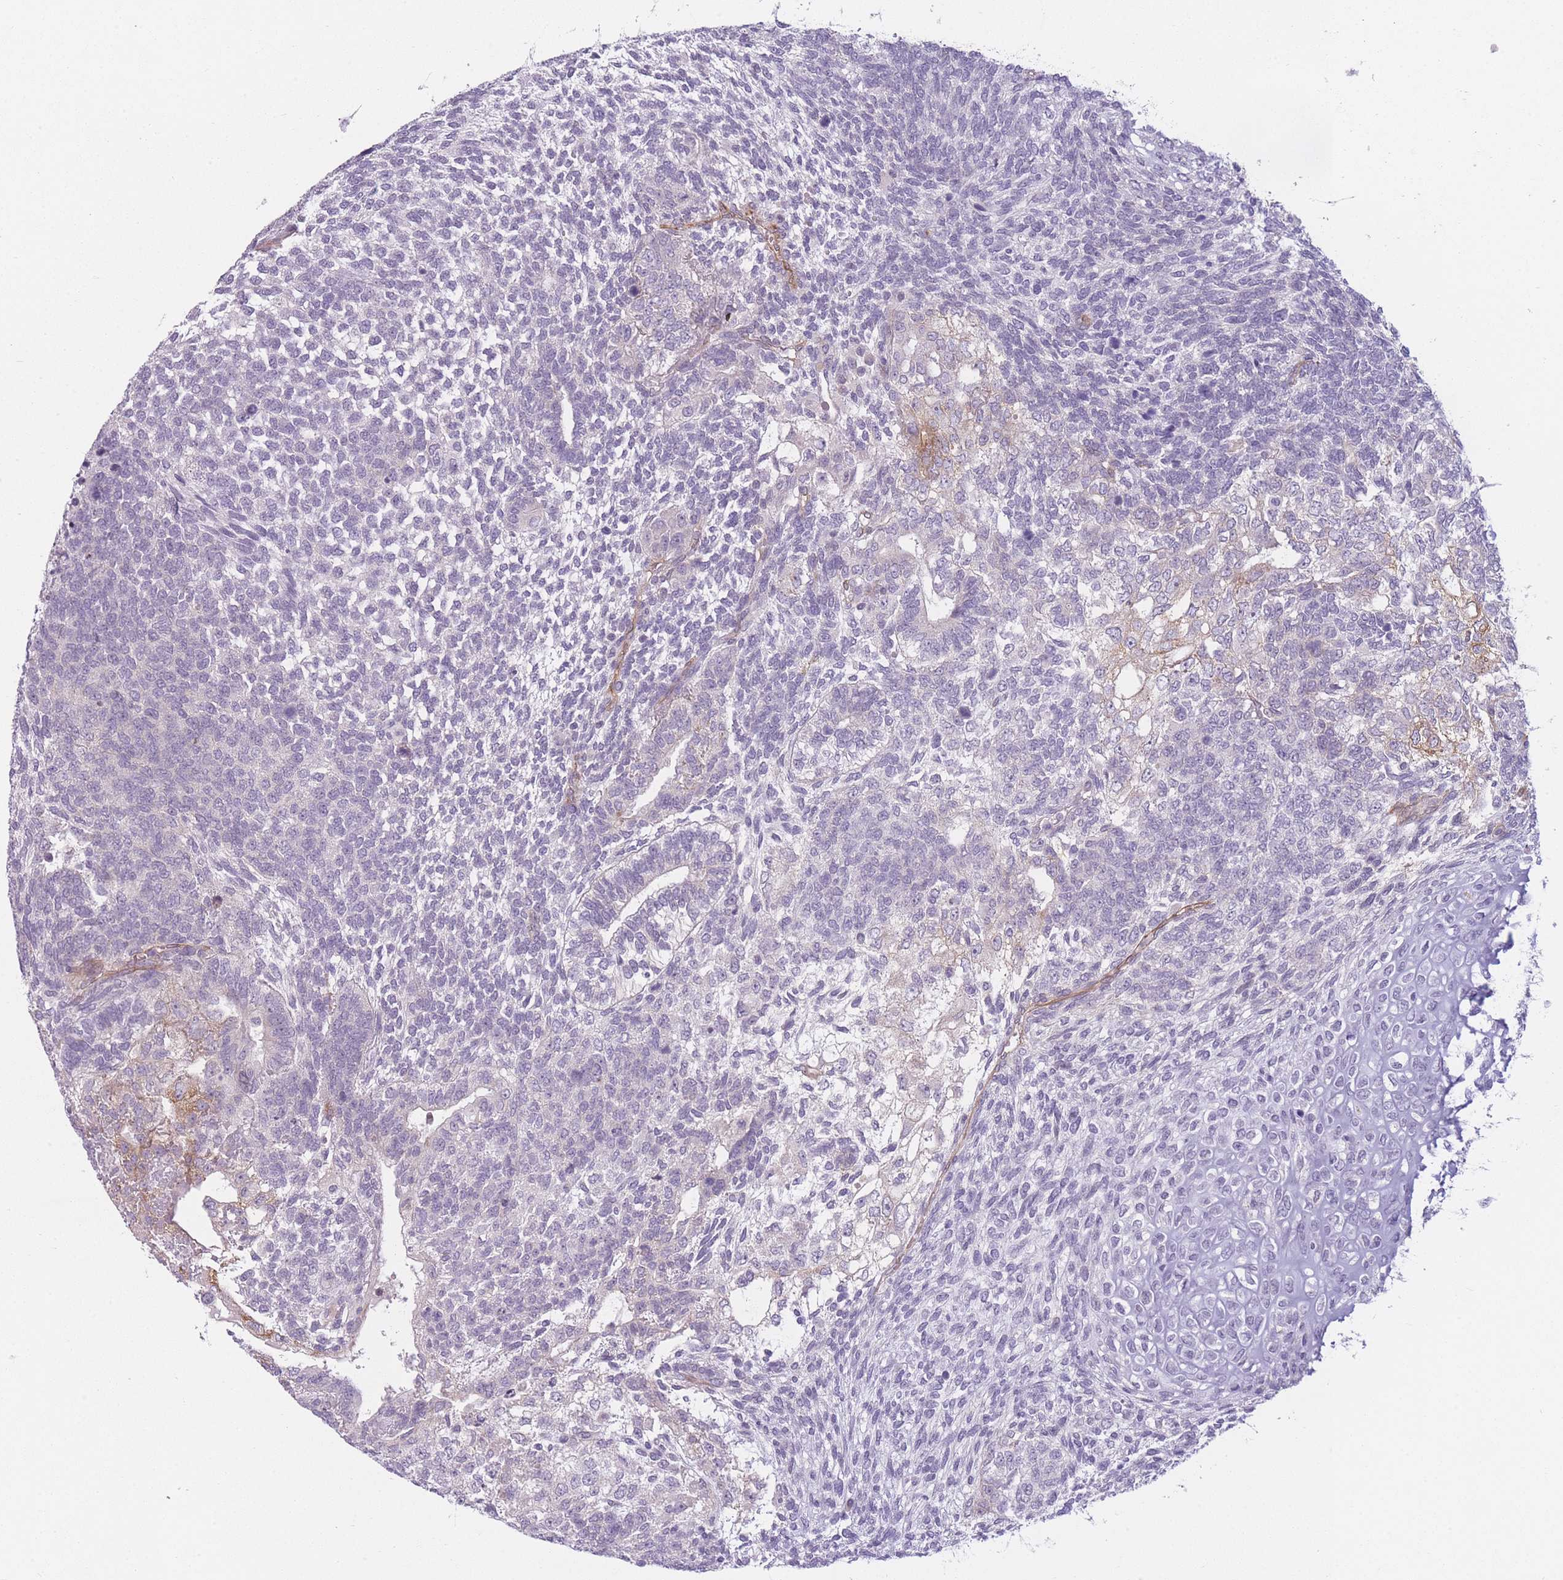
{"staining": {"intensity": "negative", "quantity": "none", "location": "none"}, "tissue": "testis cancer", "cell_type": "Tumor cells", "image_type": "cancer", "snomed": [{"axis": "morphology", "description": "Carcinoma, Embryonal, NOS"}, {"axis": "topography", "description": "Testis"}], "caption": "A high-resolution micrograph shows IHC staining of testis embryonal carcinoma, which shows no significant staining in tumor cells.", "gene": "SLC7A6", "patient": {"sex": "male", "age": 23}}